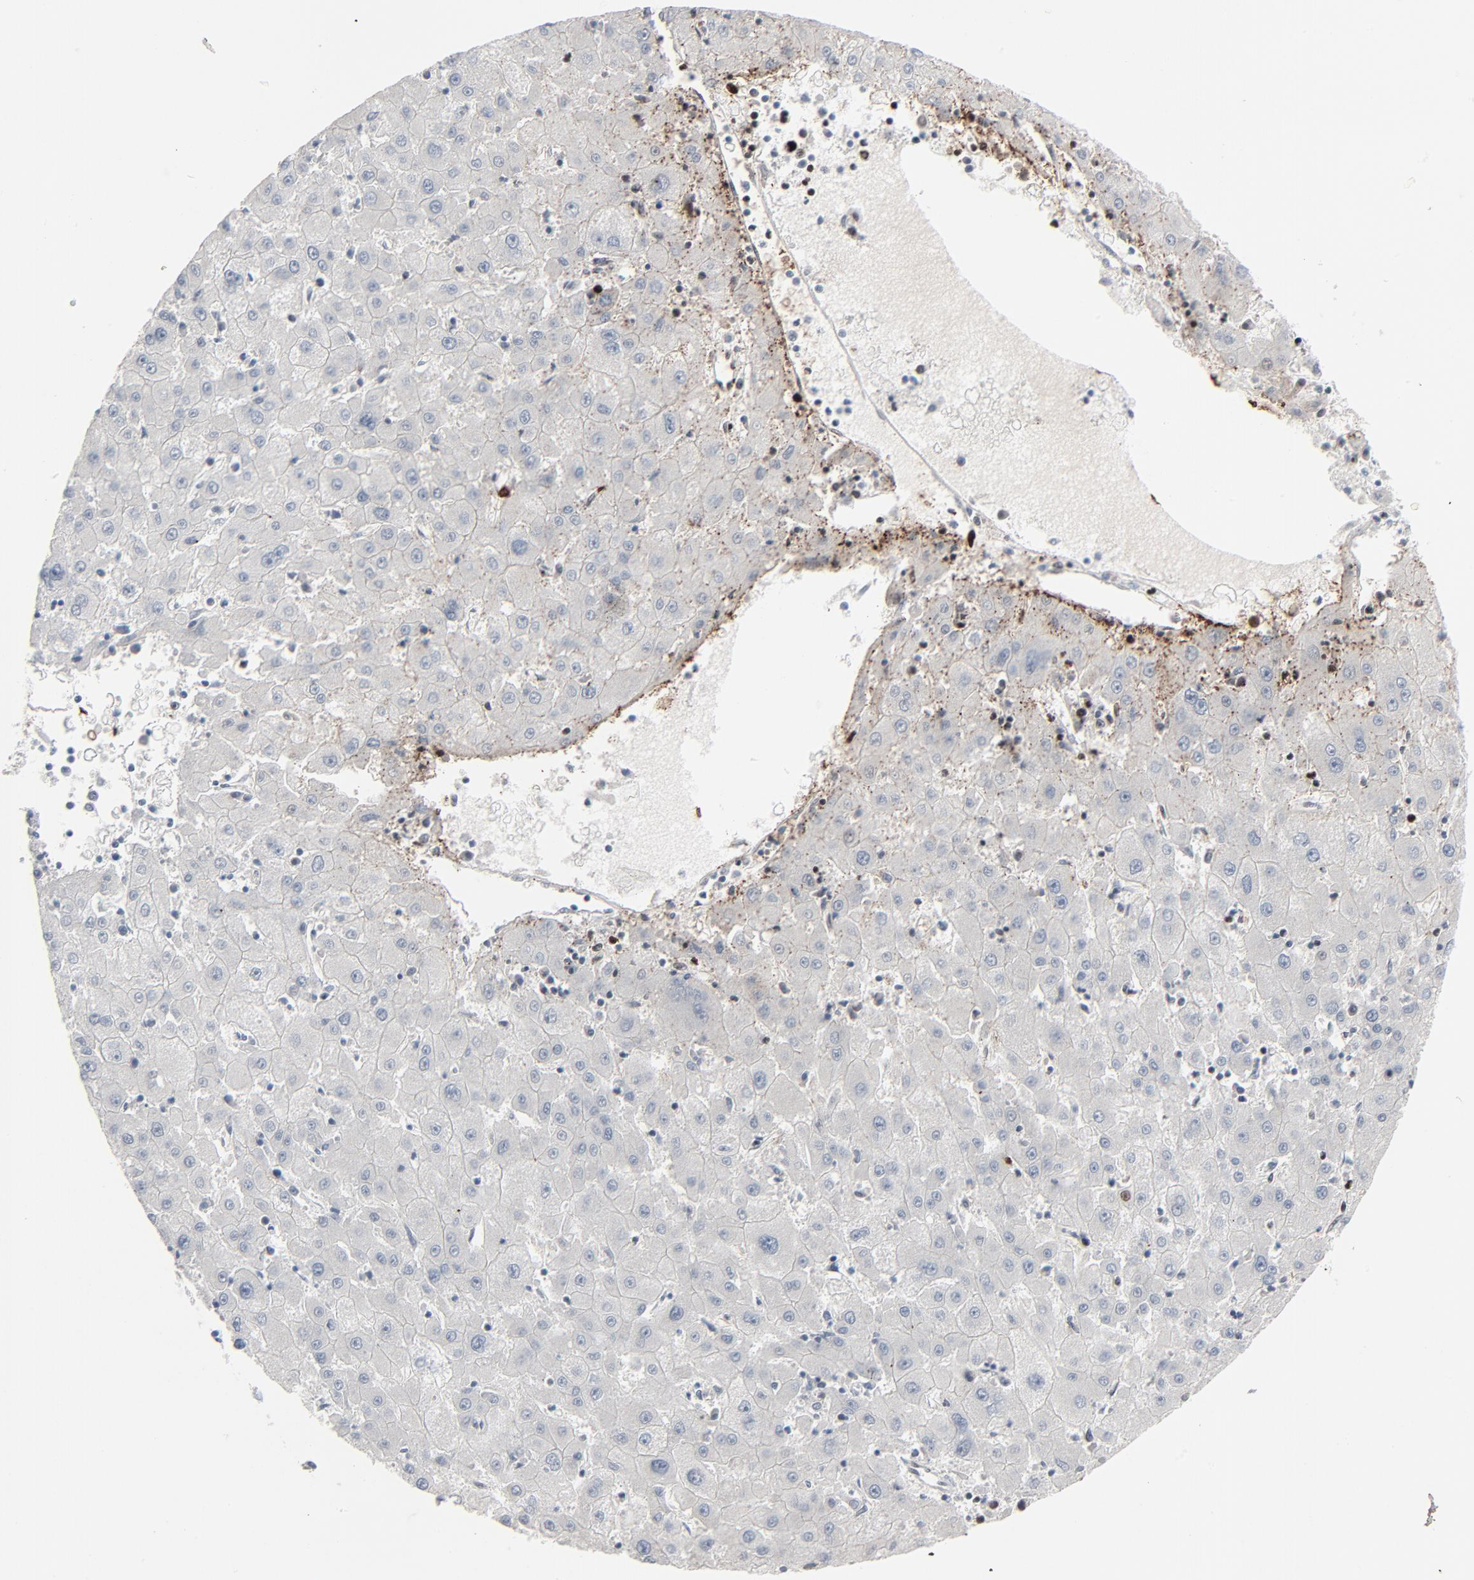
{"staining": {"intensity": "moderate", "quantity": "<25%", "location": "cytoplasmic/membranous"}, "tissue": "liver cancer", "cell_type": "Tumor cells", "image_type": "cancer", "snomed": [{"axis": "morphology", "description": "Carcinoma, Hepatocellular, NOS"}, {"axis": "topography", "description": "Liver"}], "caption": "Immunohistochemistry (IHC) (DAB (3,3'-diaminobenzidine)) staining of human hepatocellular carcinoma (liver) displays moderate cytoplasmic/membranous protein expression in approximately <25% of tumor cells.", "gene": "SAGE1", "patient": {"sex": "male", "age": 72}}